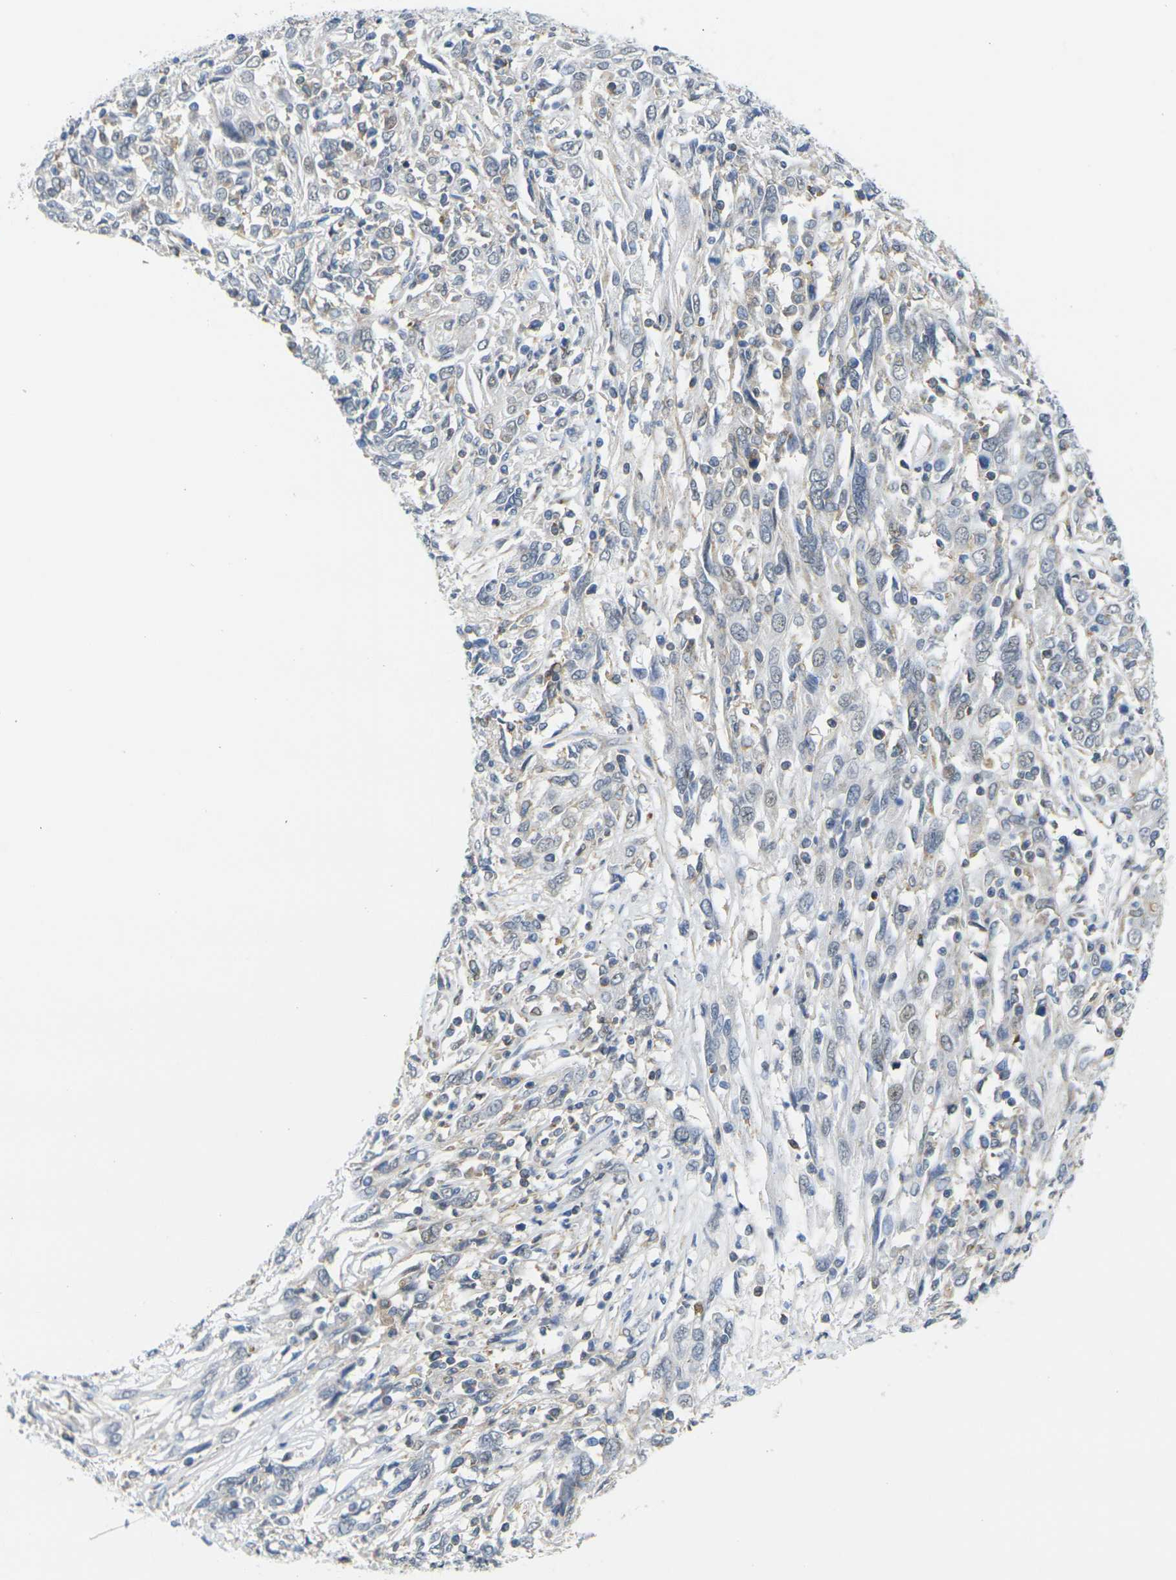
{"staining": {"intensity": "negative", "quantity": "none", "location": "none"}, "tissue": "cervical cancer", "cell_type": "Tumor cells", "image_type": "cancer", "snomed": [{"axis": "morphology", "description": "Squamous cell carcinoma, NOS"}, {"axis": "topography", "description": "Cervix"}], "caption": "A histopathology image of human squamous cell carcinoma (cervical) is negative for staining in tumor cells. Nuclei are stained in blue.", "gene": "OTOF", "patient": {"sex": "female", "age": 46}}